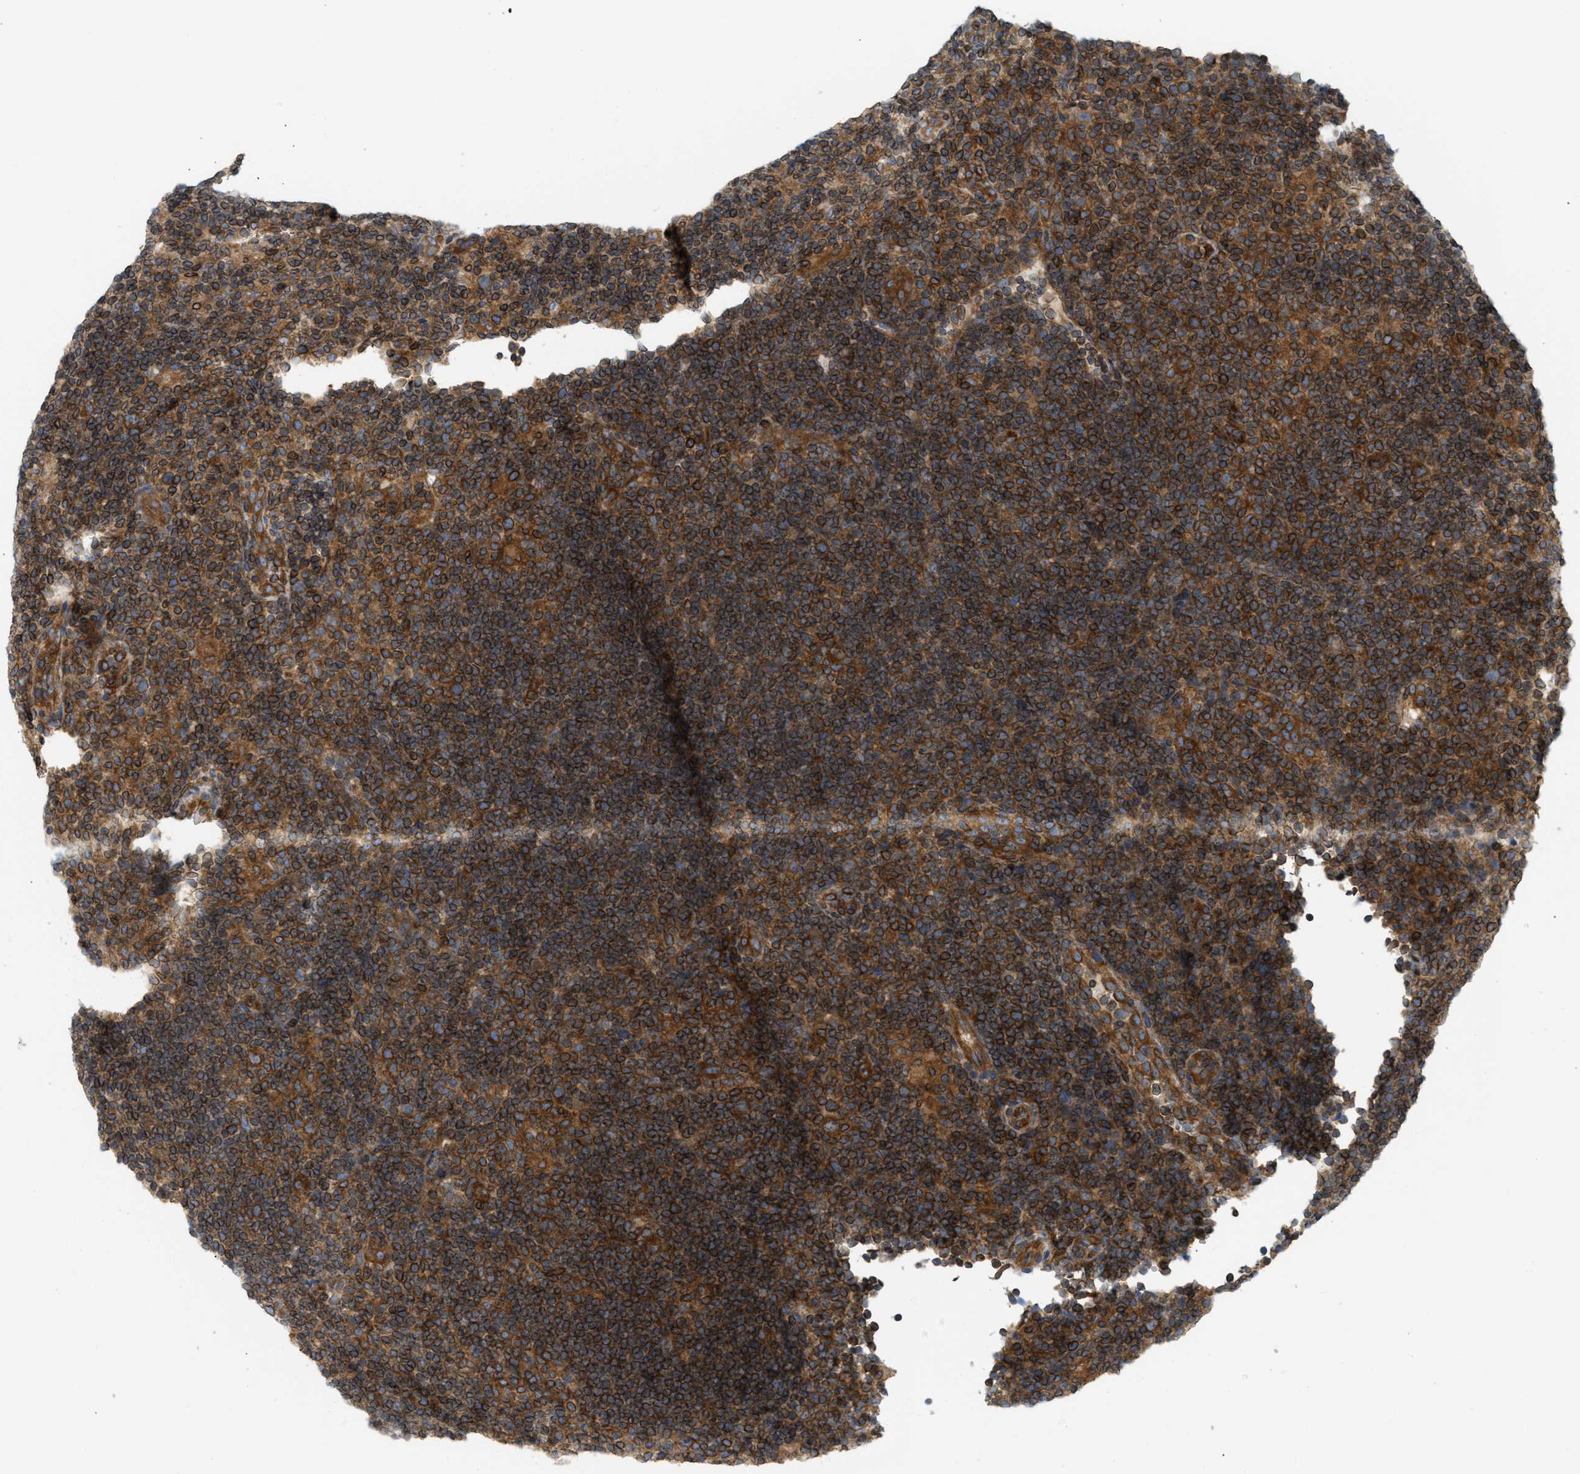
{"staining": {"intensity": "moderate", "quantity": ">75%", "location": "cytoplasmic/membranous"}, "tissue": "lymphoma", "cell_type": "Tumor cells", "image_type": "cancer", "snomed": [{"axis": "morphology", "description": "Hodgkin's disease, NOS"}, {"axis": "topography", "description": "Lymph node"}], "caption": "Hodgkin's disease tissue reveals moderate cytoplasmic/membranous staining in approximately >75% of tumor cells, visualized by immunohistochemistry.", "gene": "STRN", "patient": {"sex": "female", "age": 57}}